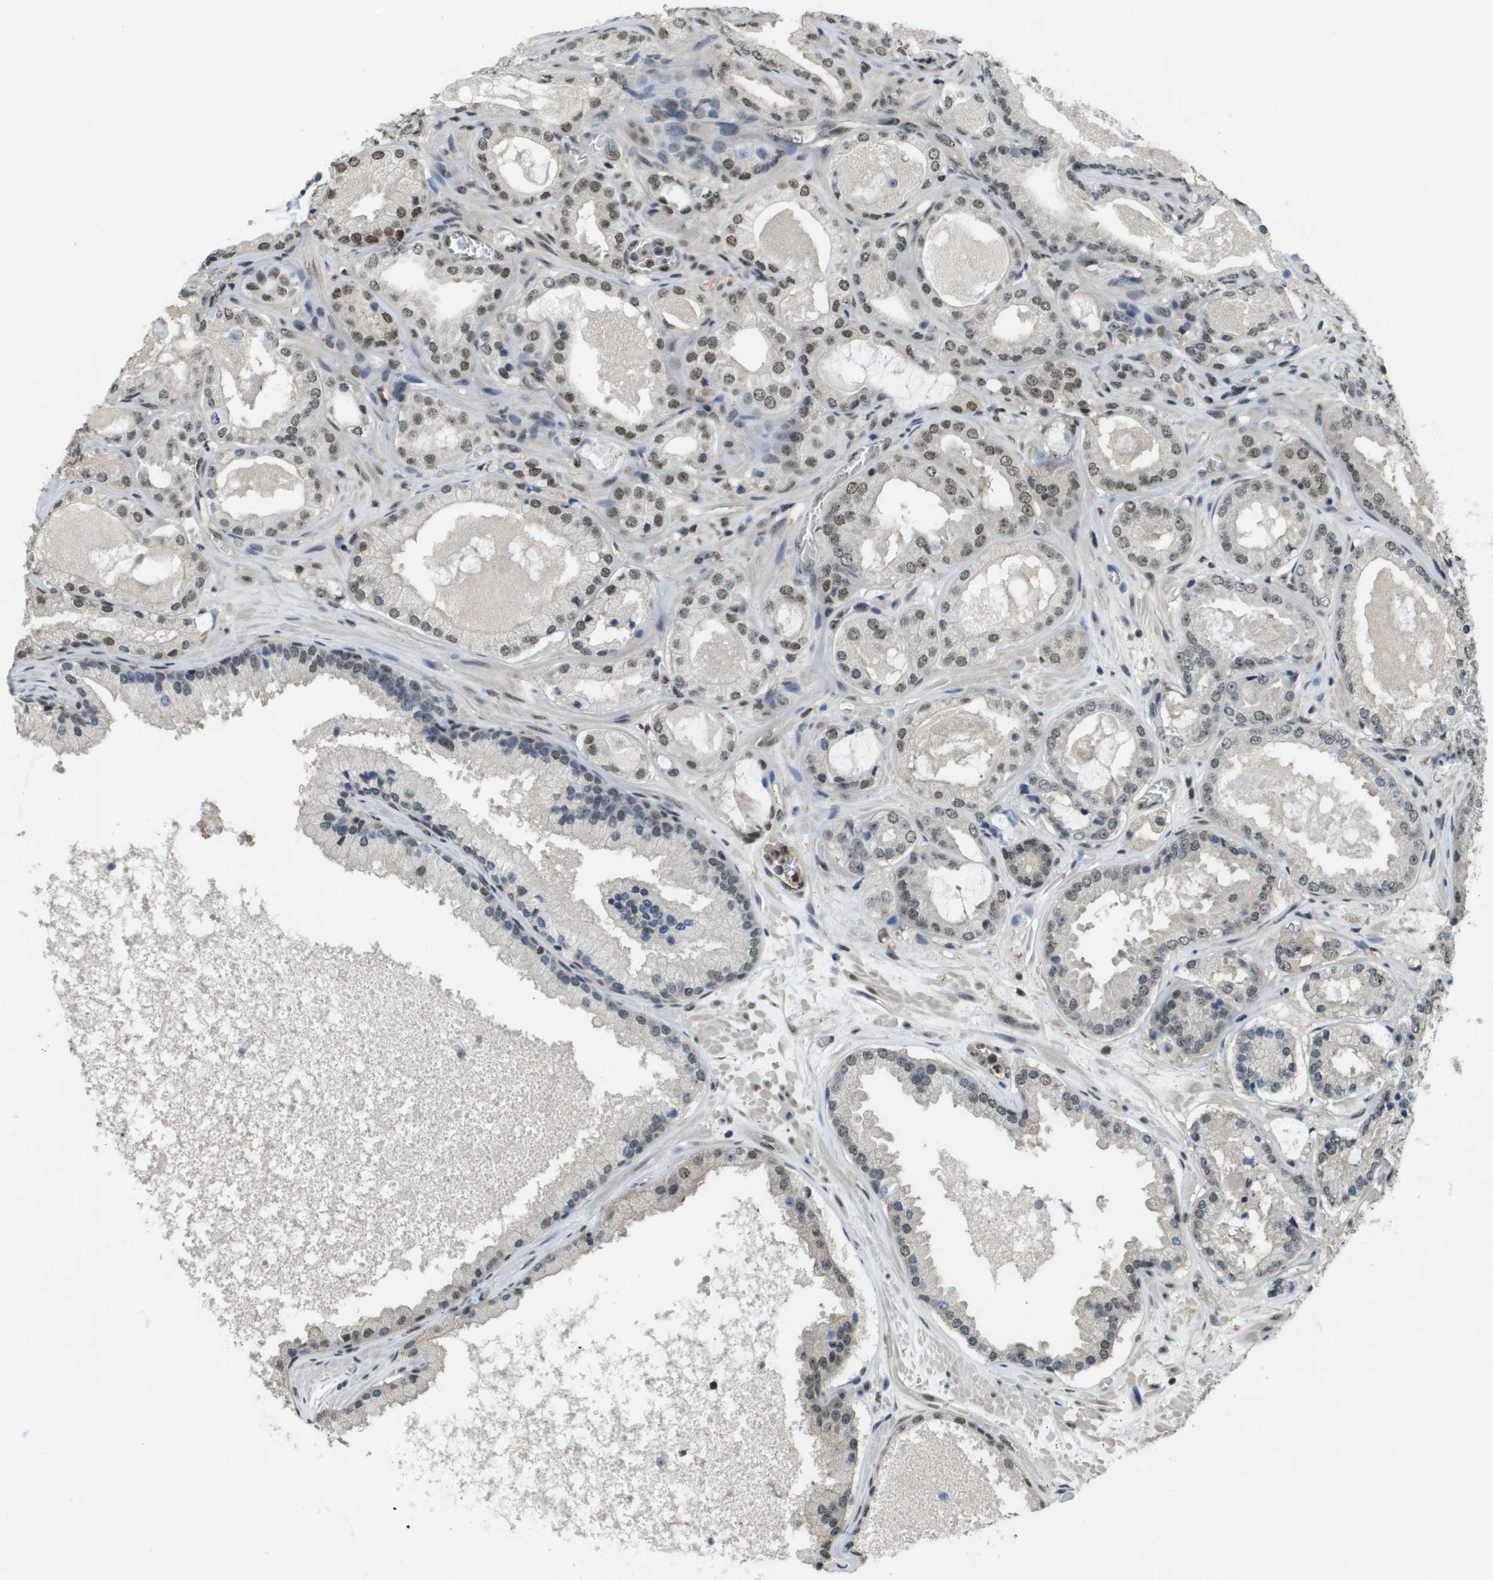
{"staining": {"intensity": "weak", "quantity": "25%-75%", "location": "nuclear"}, "tissue": "prostate cancer", "cell_type": "Tumor cells", "image_type": "cancer", "snomed": [{"axis": "morphology", "description": "Adenocarcinoma, High grade"}, {"axis": "topography", "description": "Prostate"}], "caption": "A brown stain shows weak nuclear positivity of a protein in prostate cancer (adenocarcinoma (high-grade)) tumor cells. The staining was performed using DAB, with brown indicating positive protein expression. Nuclei are stained blue with hematoxylin.", "gene": "SP100", "patient": {"sex": "male", "age": 65}}